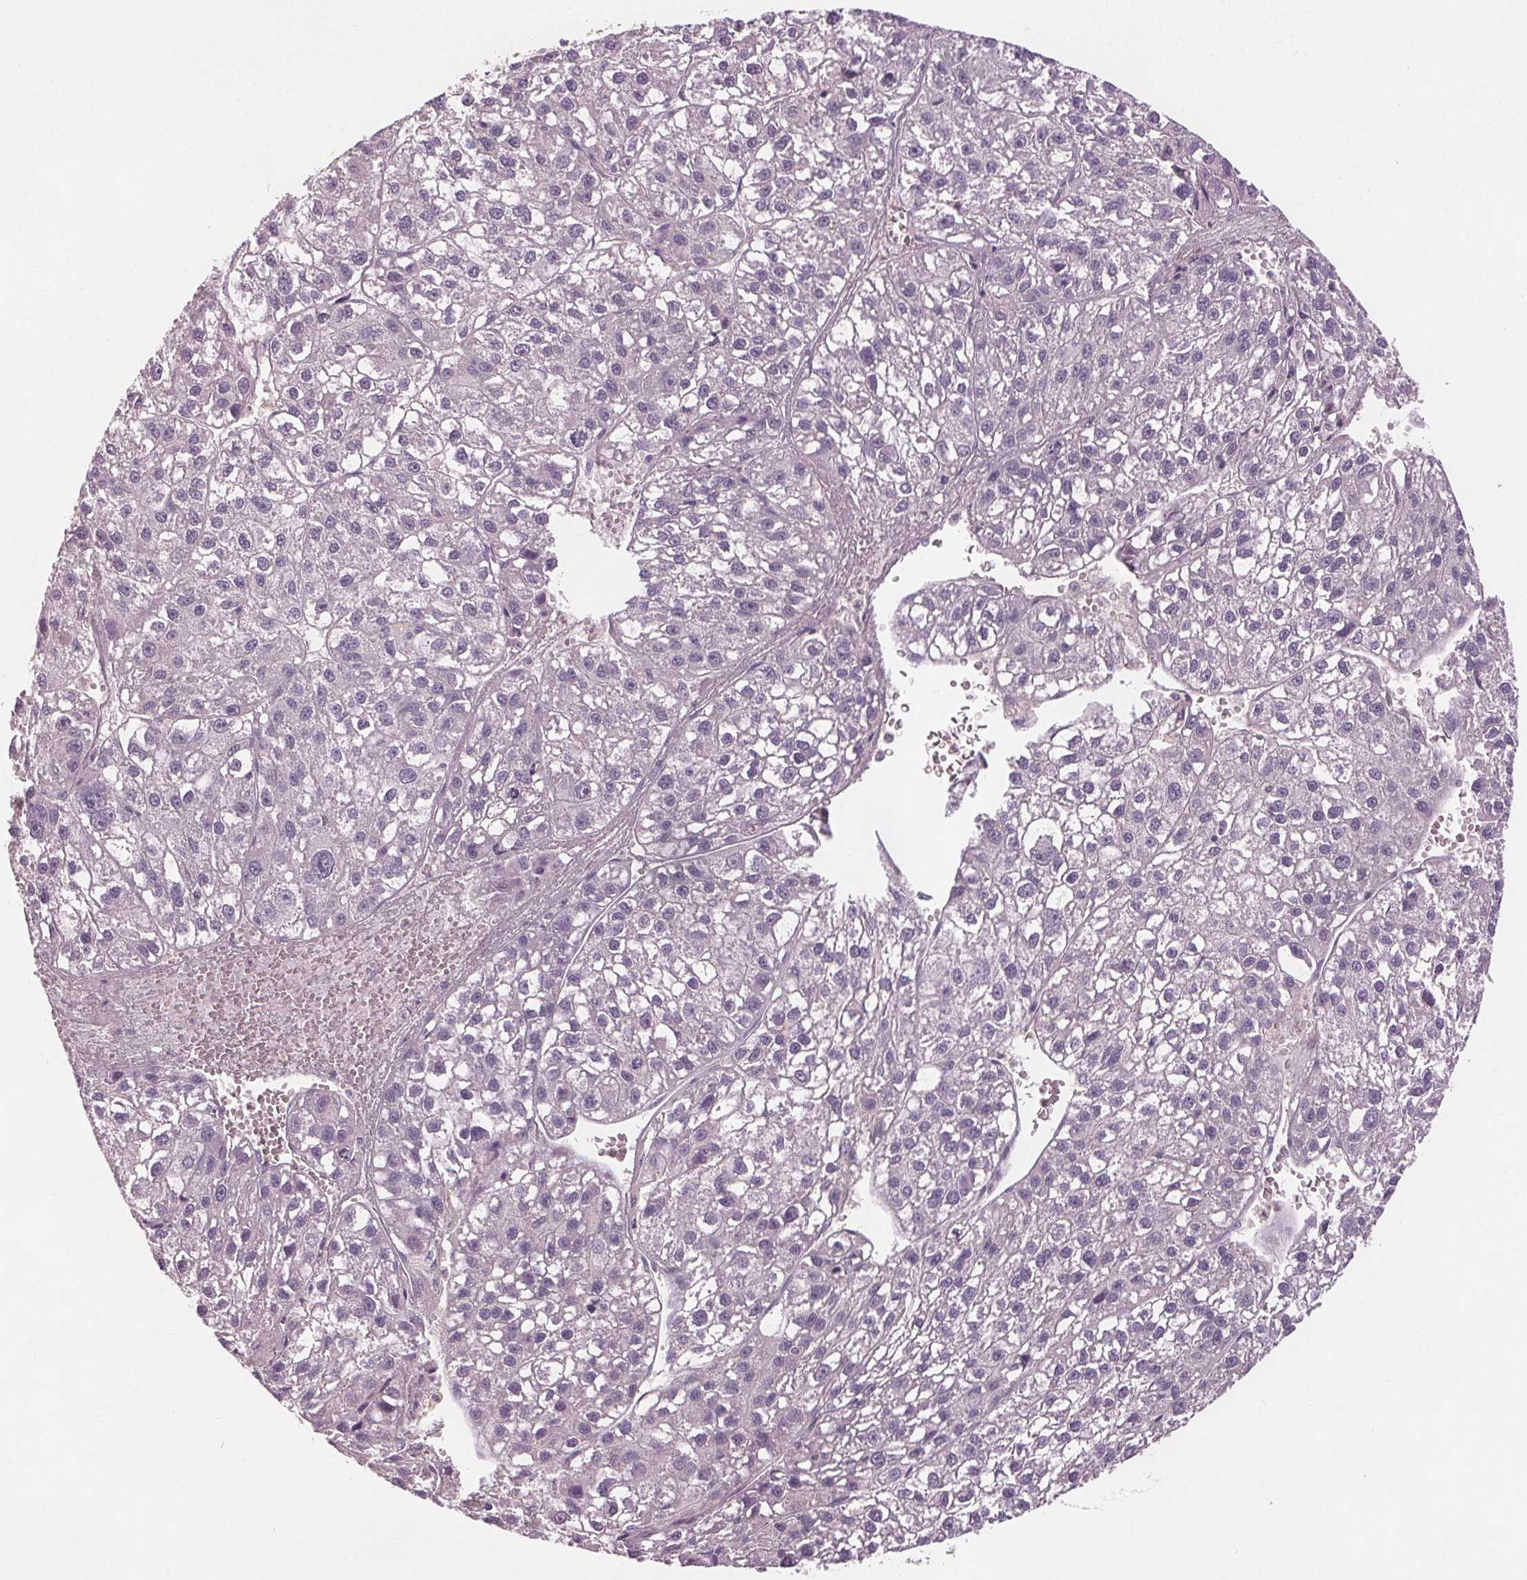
{"staining": {"intensity": "negative", "quantity": "none", "location": "none"}, "tissue": "liver cancer", "cell_type": "Tumor cells", "image_type": "cancer", "snomed": [{"axis": "morphology", "description": "Carcinoma, Hepatocellular, NOS"}, {"axis": "topography", "description": "Liver"}], "caption": "Immunohistochemistry (IHC) of liver cancer exhibits no staining in tumor cells.", "gene": "PDGFD", "patient": {"sex": "female", "age": 70}}